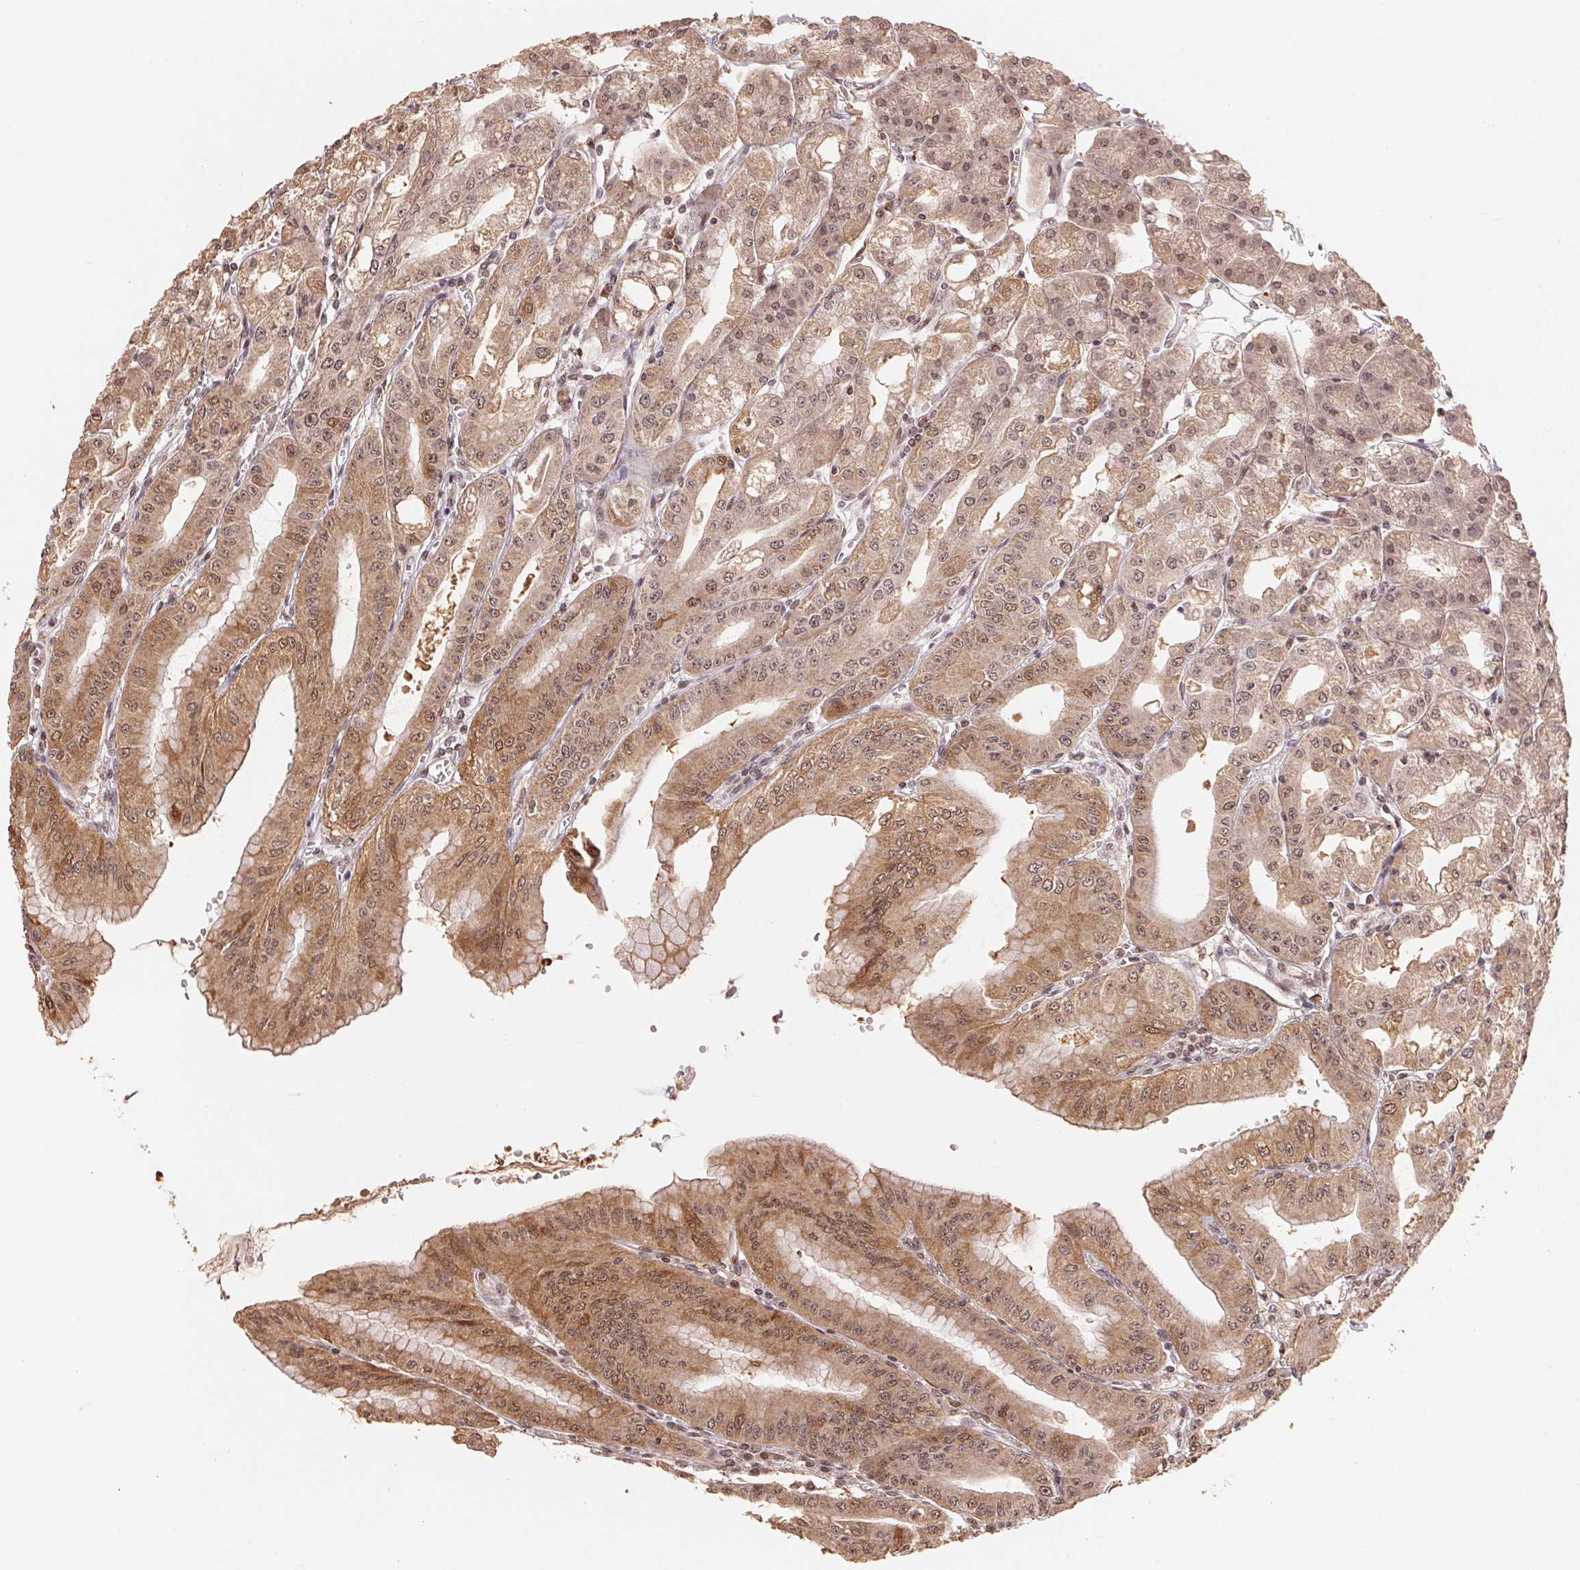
{"staining": {"intensity": "moderate", "quantity": ">75%", "location": "cytoplasmic/membranous,nuclear"}, "tissue": "stomach", "cell_type": "Glandular cells", "image_type": "normal", "snomed": [{"axis": "morphology", "description": "Normal tissue, NOS"}, {"axis": "topography", "description": "Stomach, lower"}], "caption": "Benign stomach exhibits moderate cytoplasmic/membranous,nuclear positivity in about >75% of glandular cells (brown staining indicates protein expression, while blue staining denotes nuclei)..", "gene": "MAPKAPK2", "patient": {"sex": "male", "age": 71}}